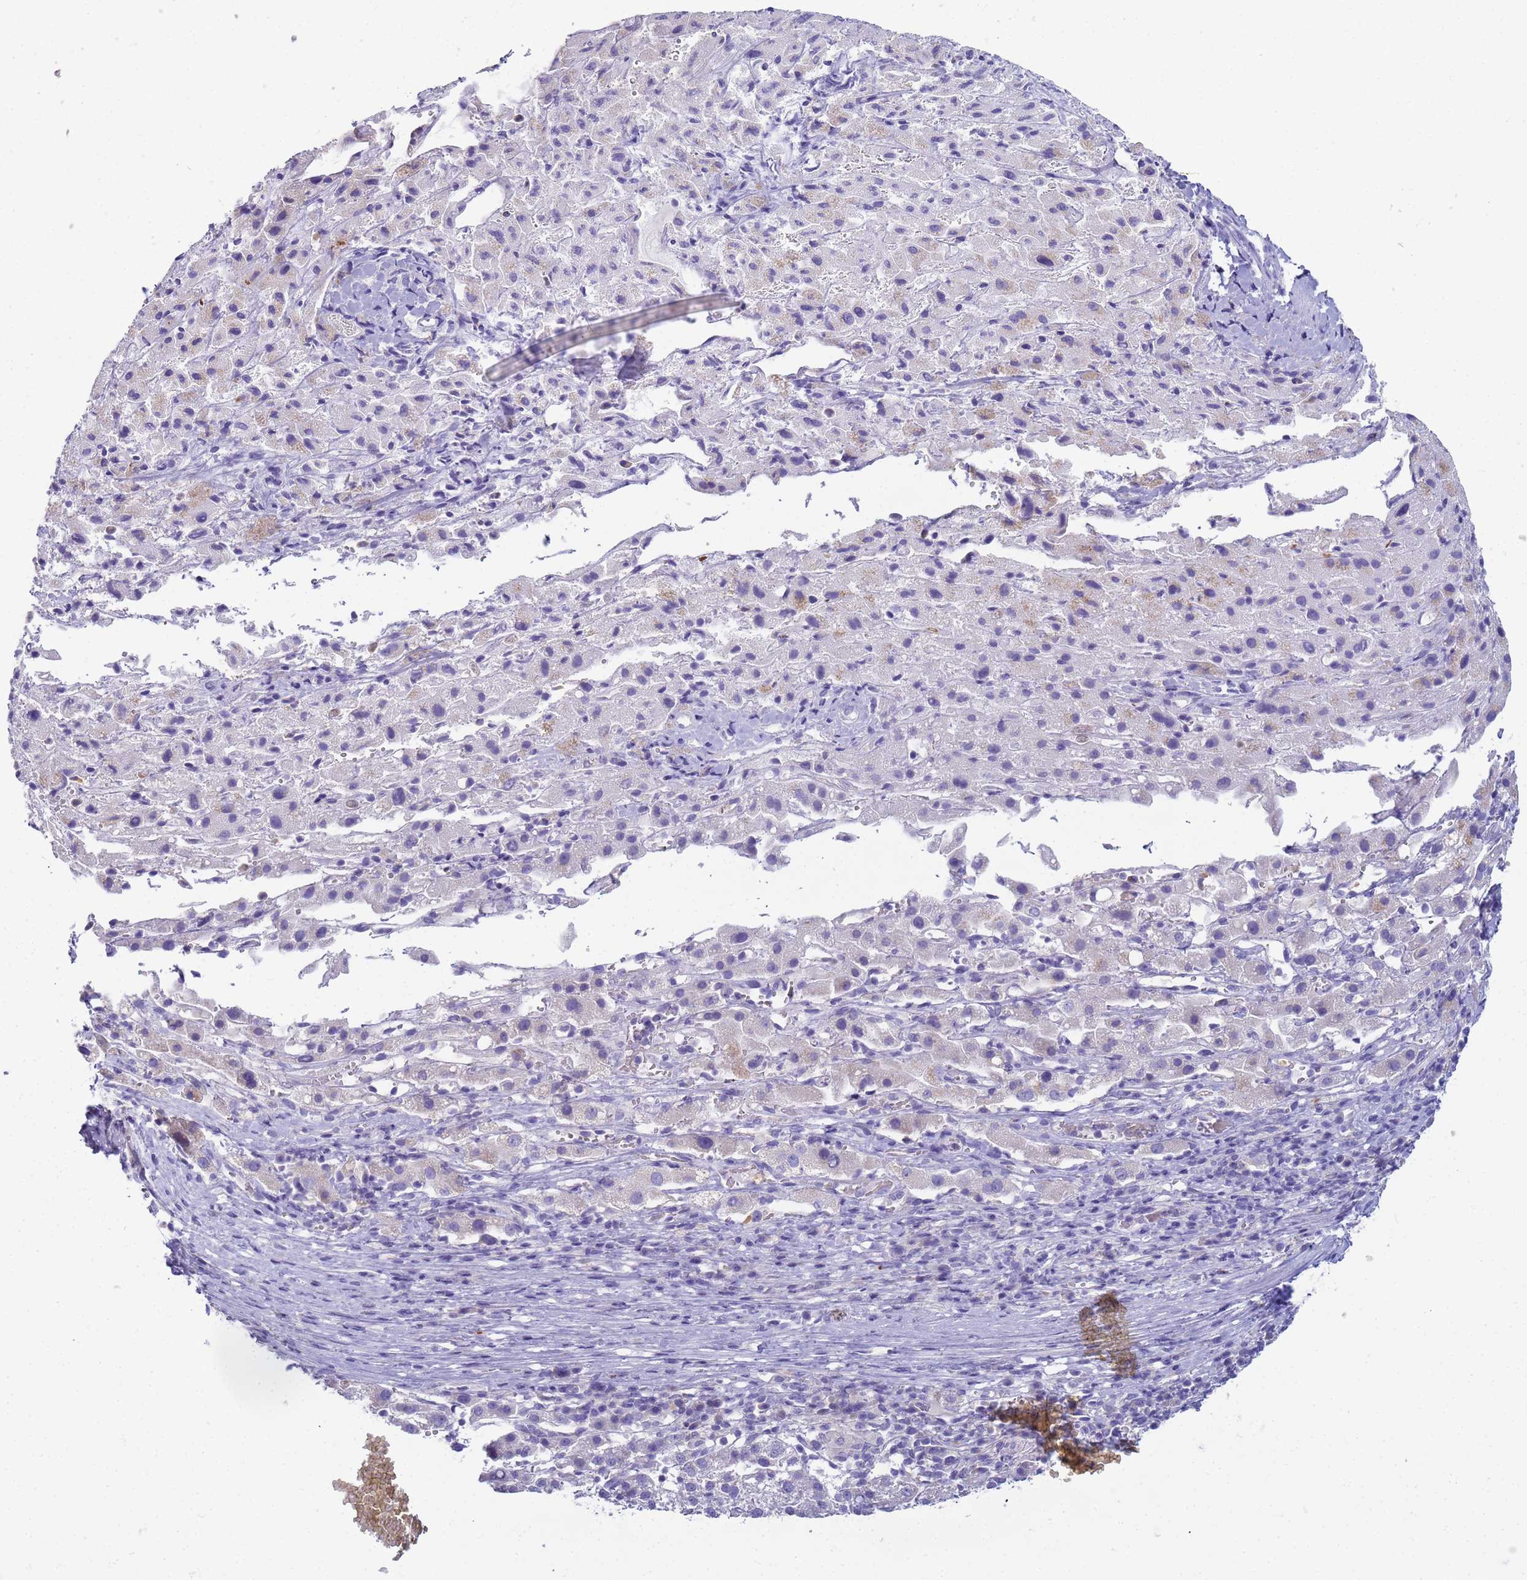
{"staining": {"intensity": "negative", "quantity": "none", "location": "none"}, "tissue": "liver cancer", "cell_type": "Tumor cells", "image_type": "cancer", "snomed": [{"axis": "morphology", "description": "Carcinoma, Hepatocellular, NOS"}, {"axis": "topography", "description": "Liver"}], "caption": "IHC of human liver cancer (hepatocellular carcinoma) demonstrates no staining in tumor cells. (IHC, brightfield microscopy, high magnification).", "gene": "CR1", "patient": {"sex": "female", "age": 58}}